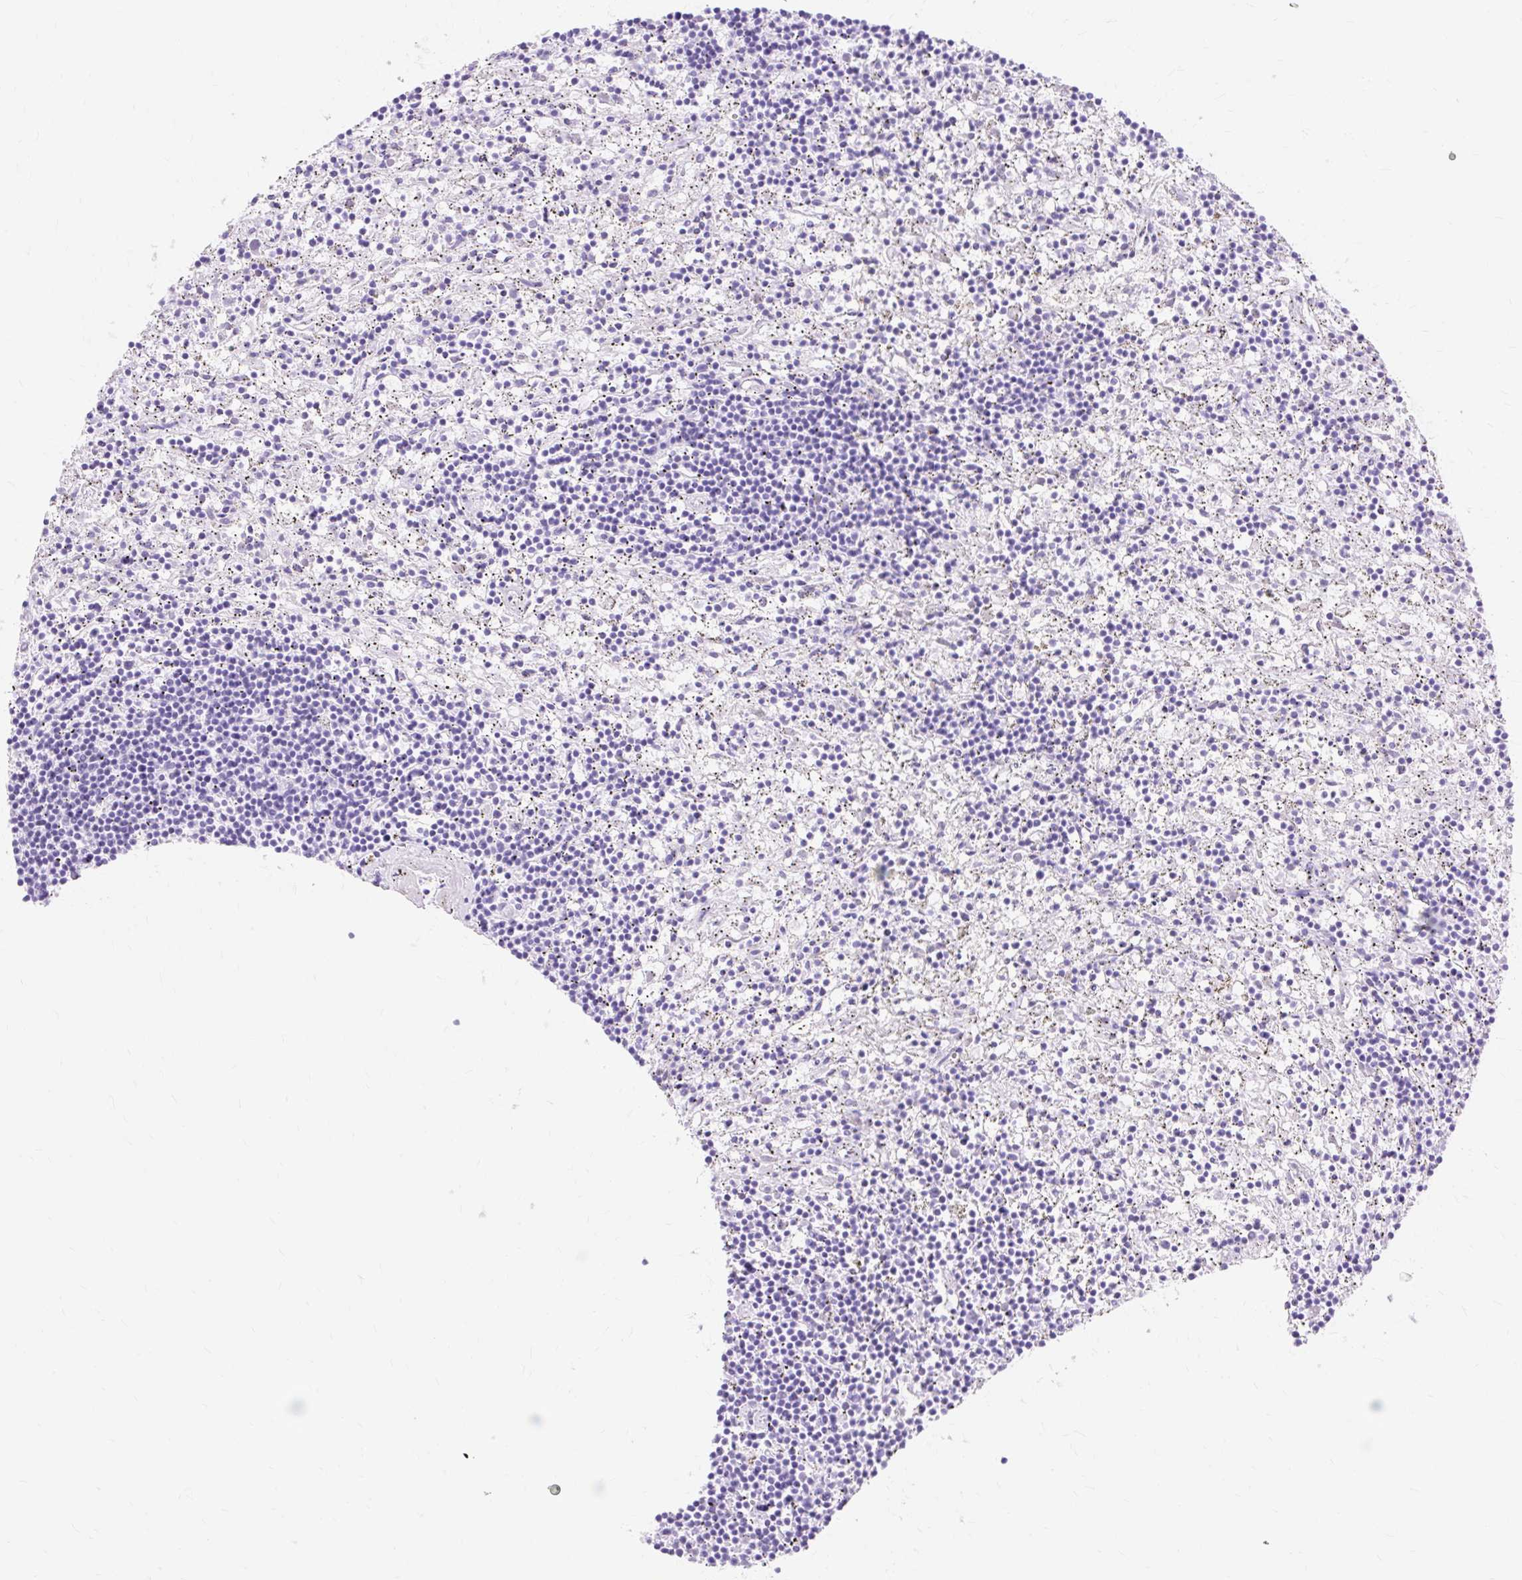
{"staining": {"intensity": "negative", "quantity": "none", "location": "none"}, "tissue": "lymphoma", "cell_type": "Tumor cells", "image_type": "cancer", "snomed": [{"axis": "morphology", "description": "Malignant lymphoma, non-Hodgkin's type, Low grade"}, {"axis": "topography", "description": "Spleen"}], "caption": "This is a micrograph of IHC staining of low-grade malignant lymphoma, non-Hodgkin's type, which shows no positivity in tumor cells. (DAB immunohistochemistry, high magnification).", "gene": "MBP", "patient": {"sex": "male", "age": 76}}